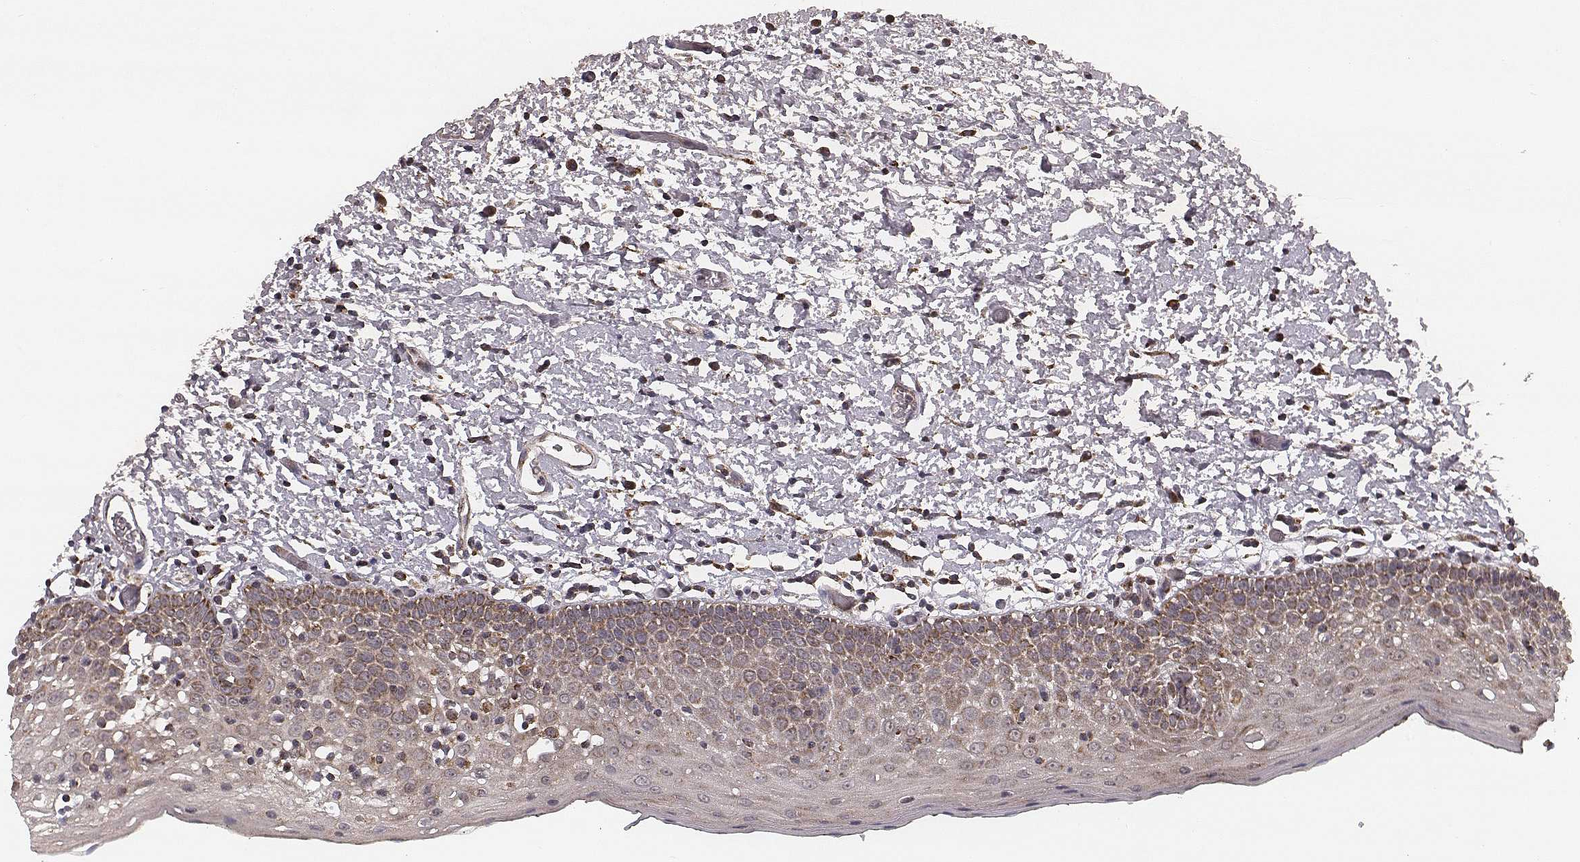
{"staining": {"intensity": "moderate", "quantity": "25%-75%", "location": "cytoplasmic/membranous"}, "tissue": "oral mucosa", "cell_type": "Squamous epithelial cells", "image_type": "normal", "snomed": [{"axis": "morphology", "description": "Normal tissue, NOS"}, {"axis": "morphology", "description": "Squamous cell carcinoma, NOS"}, {"axis": "topography", "description": "Oral tissue"}, {"axis": "topography", "description": "Head-Neck"}], "caption": "Brown immunohistochemical staining in benign human oral mucosa demonstrates moderate cytoplasmic/membranous staining in about 25%-75% of squamous epithelial cells.", "gene": "ZDHHC21", "patient": {"sex": "male", "age": 69}}